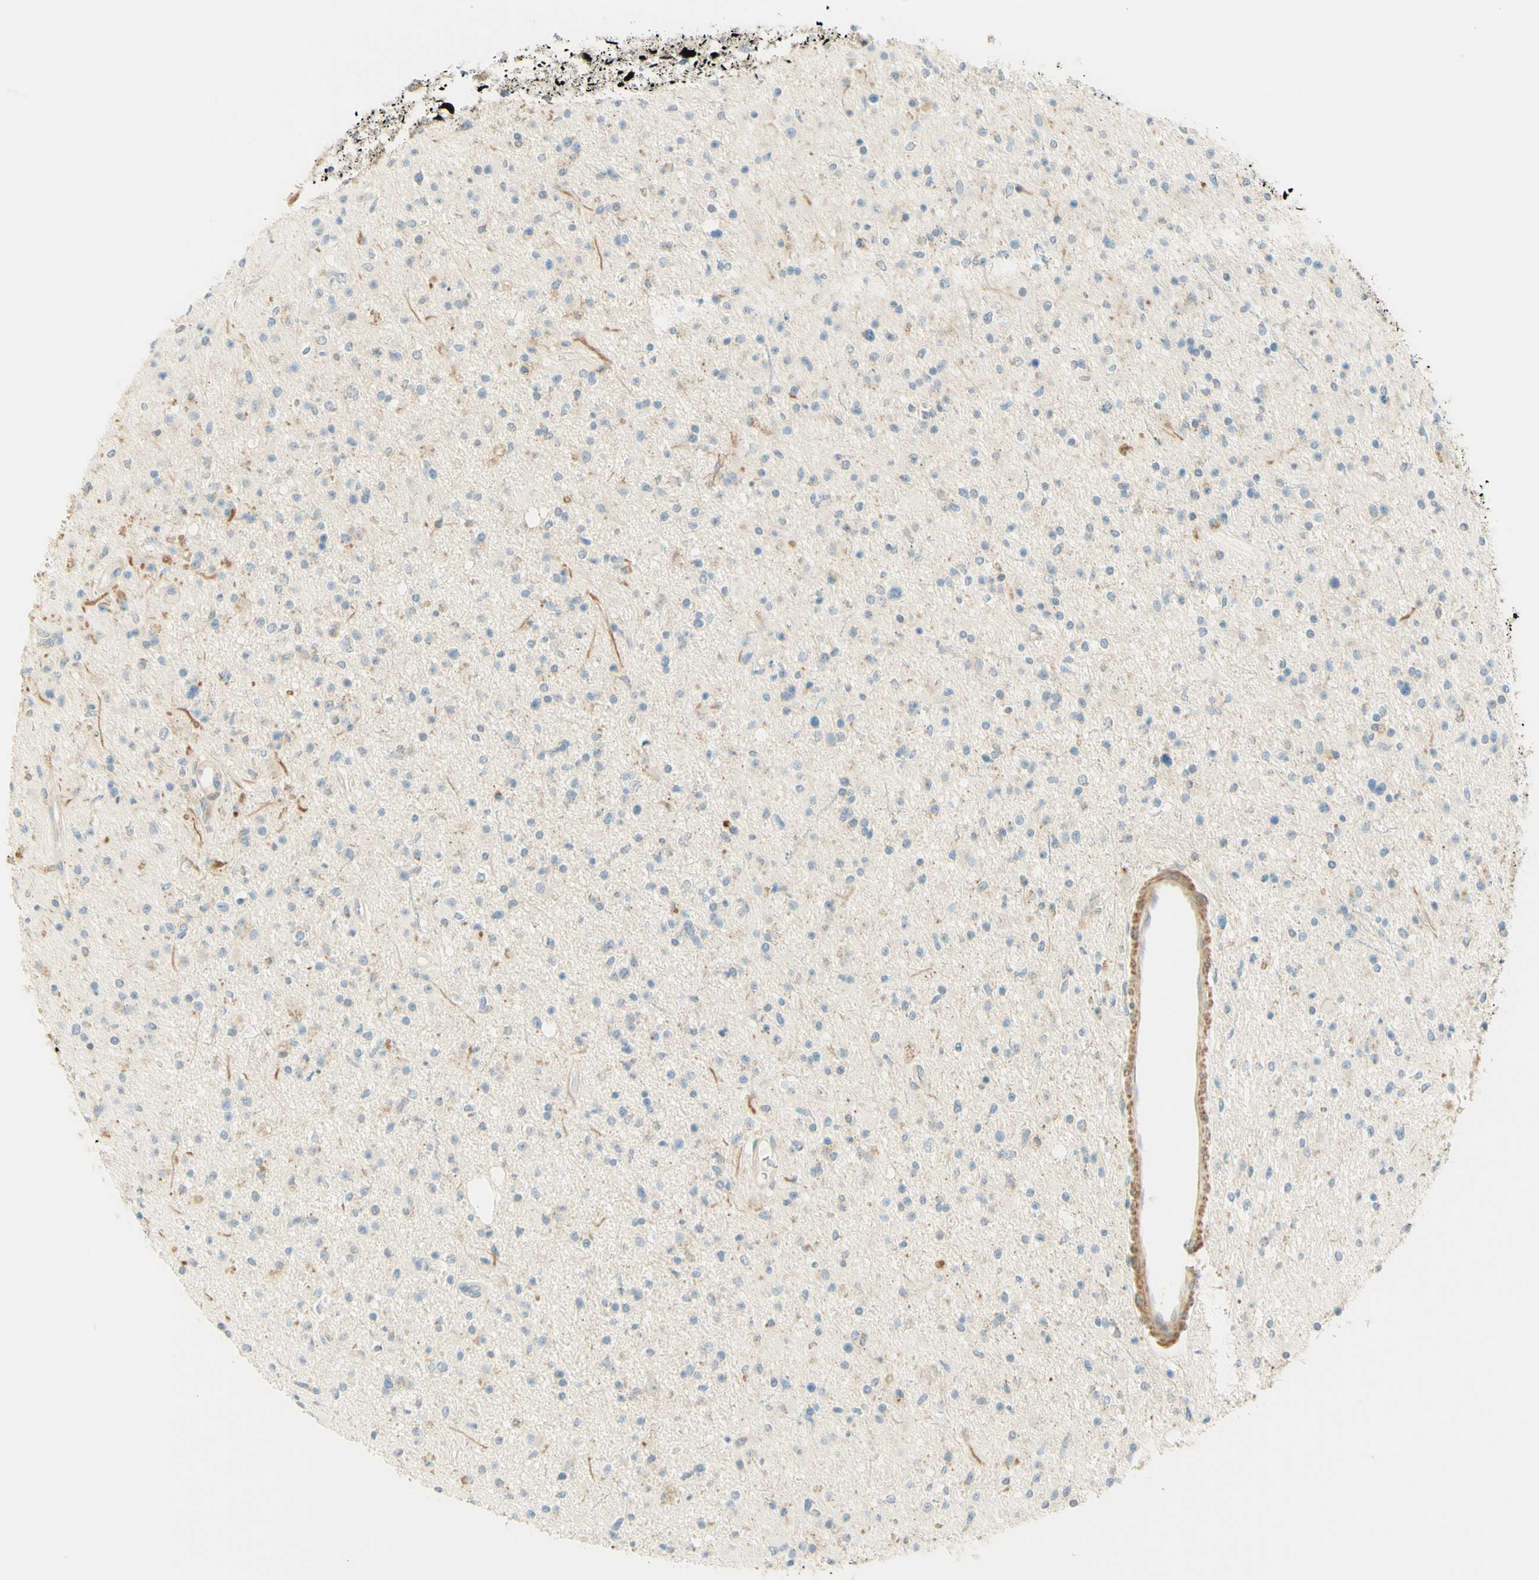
{"staining": {"intensity": "moderate", "quantity": "<25%", "location": "cytoplasmic/membranous"}, "tissue": "glioma", "cell_type": "Tumor cells", "image_type": "cancer", "snomed": [{"axis": "morphology", "description": "Glioma, malignant, High grade"}, {"axis": "topography", "description": "Brain"}], "caption": "Protein expression analysis of human glioma reveals moderate cytoplasmic/membranous expression in approximately <25% of tumor cells.", "gene": "PROM1", "patient": {"sex": "male", "age": 33}}